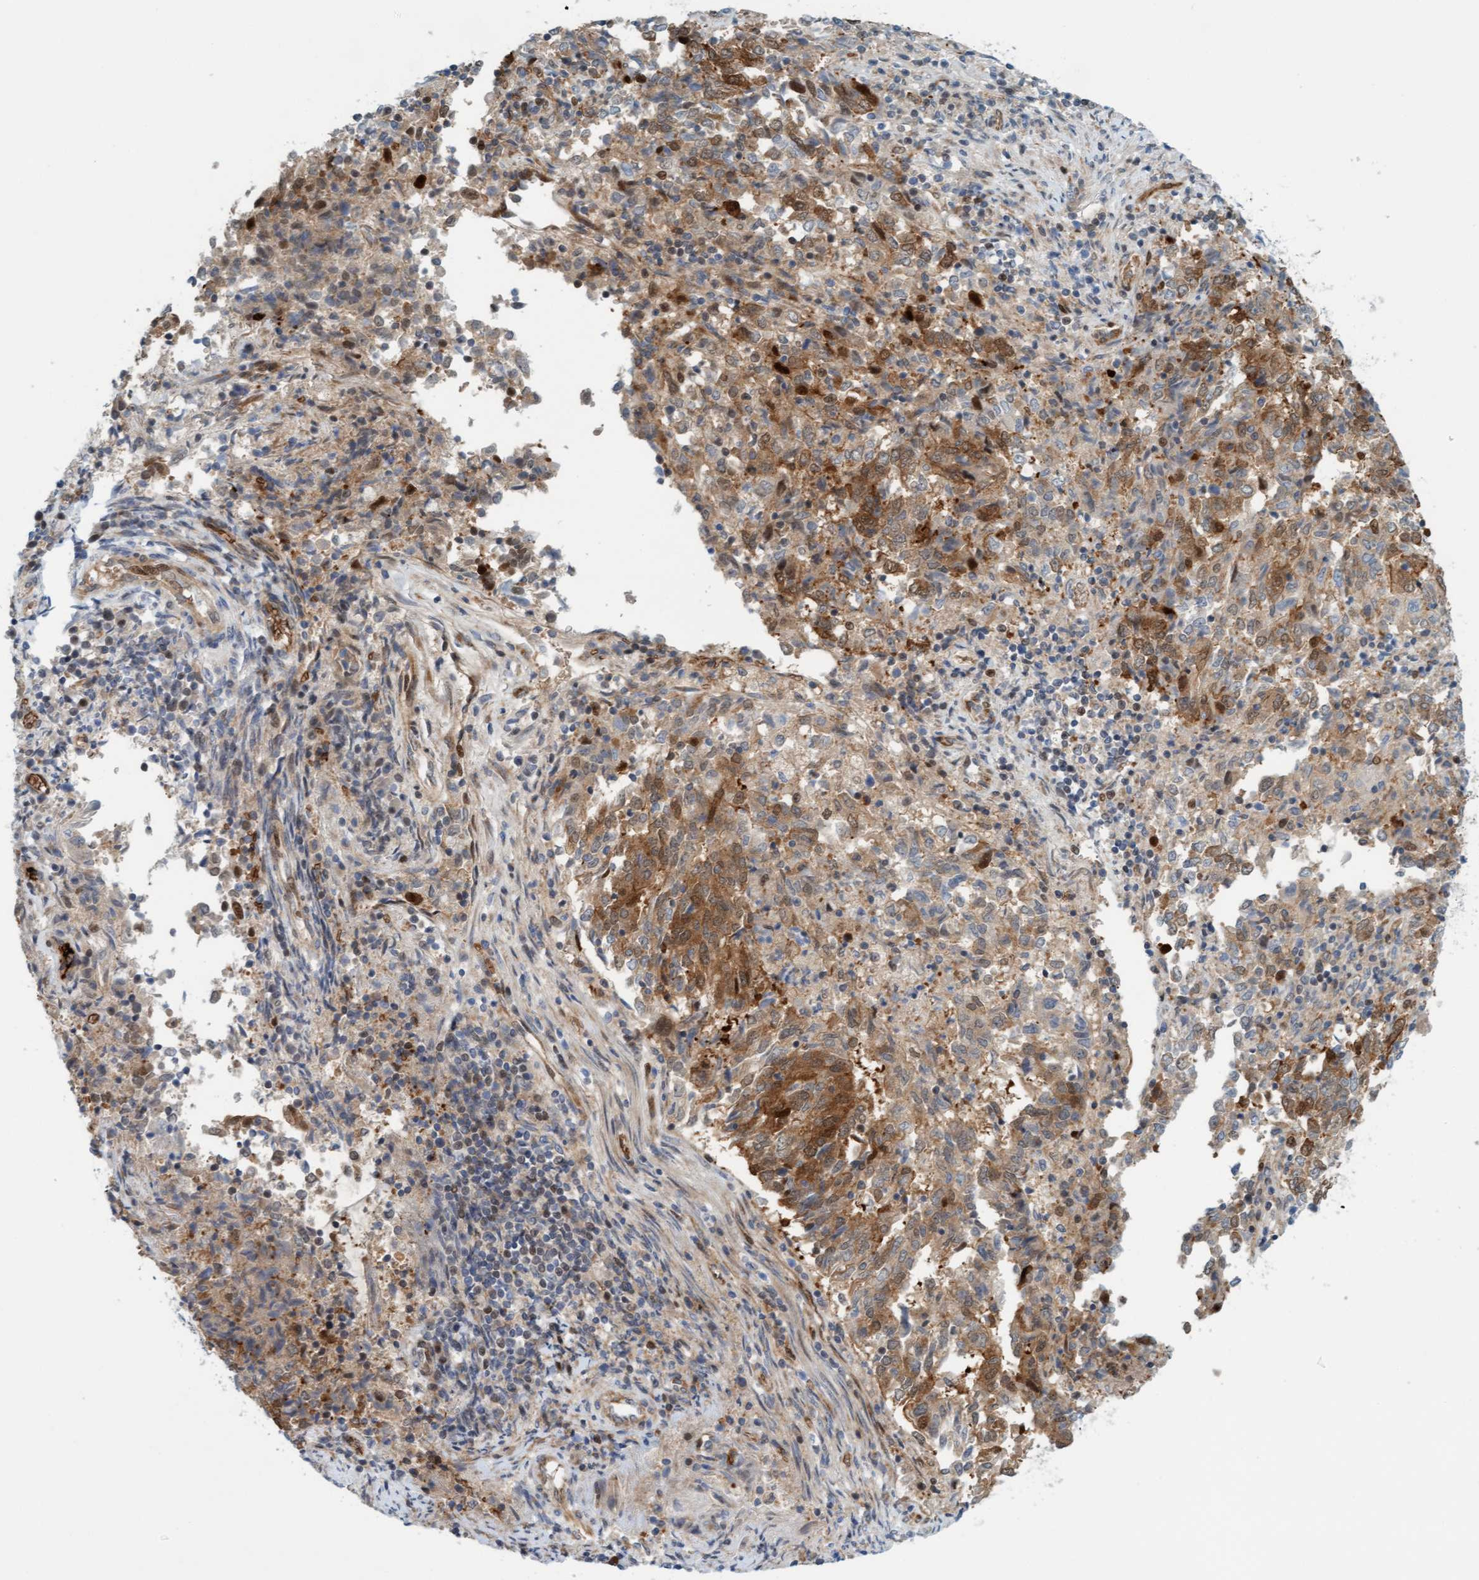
{"staining": {"intensity": "moderate", "quantity": "25%-75%", "location": "cytoplasmic/membranous"}, "tissue": "endometrial cancer", "cell_type": "Tumor cells", "image_type": "cancer", "snomed": [{"axis": "morphology", "description": "Adenocarcinoma, NOS"}, {"axis": "topography", "description": "Endometrium"}], "caption": "A brown stain shows moderate cytoplasmic/membranous positivity of a protein in human endometrial cancer tumor cells.", "gene": "EIF4EBP1", "patient": {"sex": "female", "age": 80}}